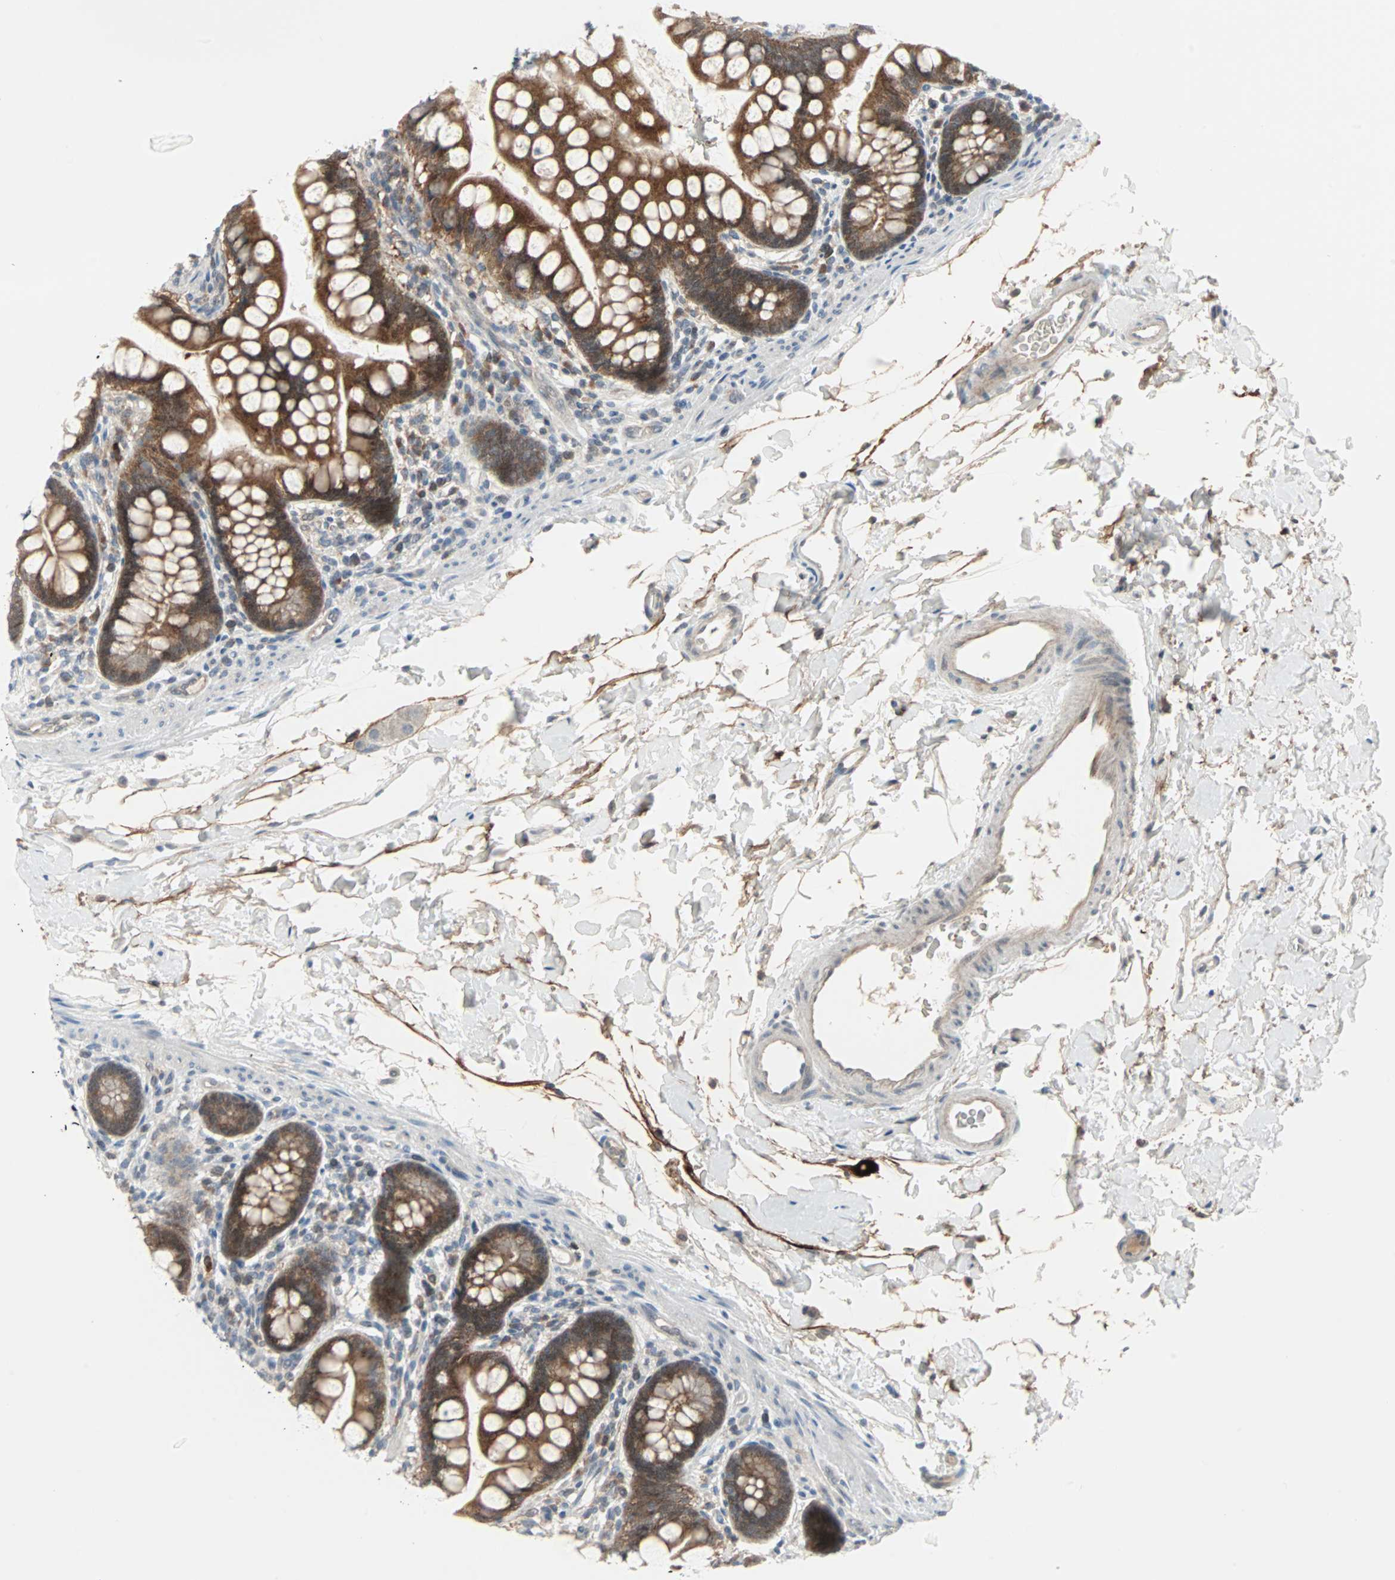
{"staining": {"intensity": "moderate", "quantity": ">75%", "location": "cytoplasmic/membranous"}, "tissue": "small intestine", "cell_type": "Glandular cells", "image_type": "normal", "snomed": [{"axis": "morphology", "description": "Normal tissue, NOS"}, {"axis": "topography", "description": "Small intestine"}], "caption": "Benign small intestine was stained to show a protein in brown. There is medium levels of moderate cytoplasmic/membranous staining in approximately >75% of glandular cells. (IHC, brightfield microscopy, high magnification).", "gene": "CASP3", "patient": {"sex": "female", "age": 58}}